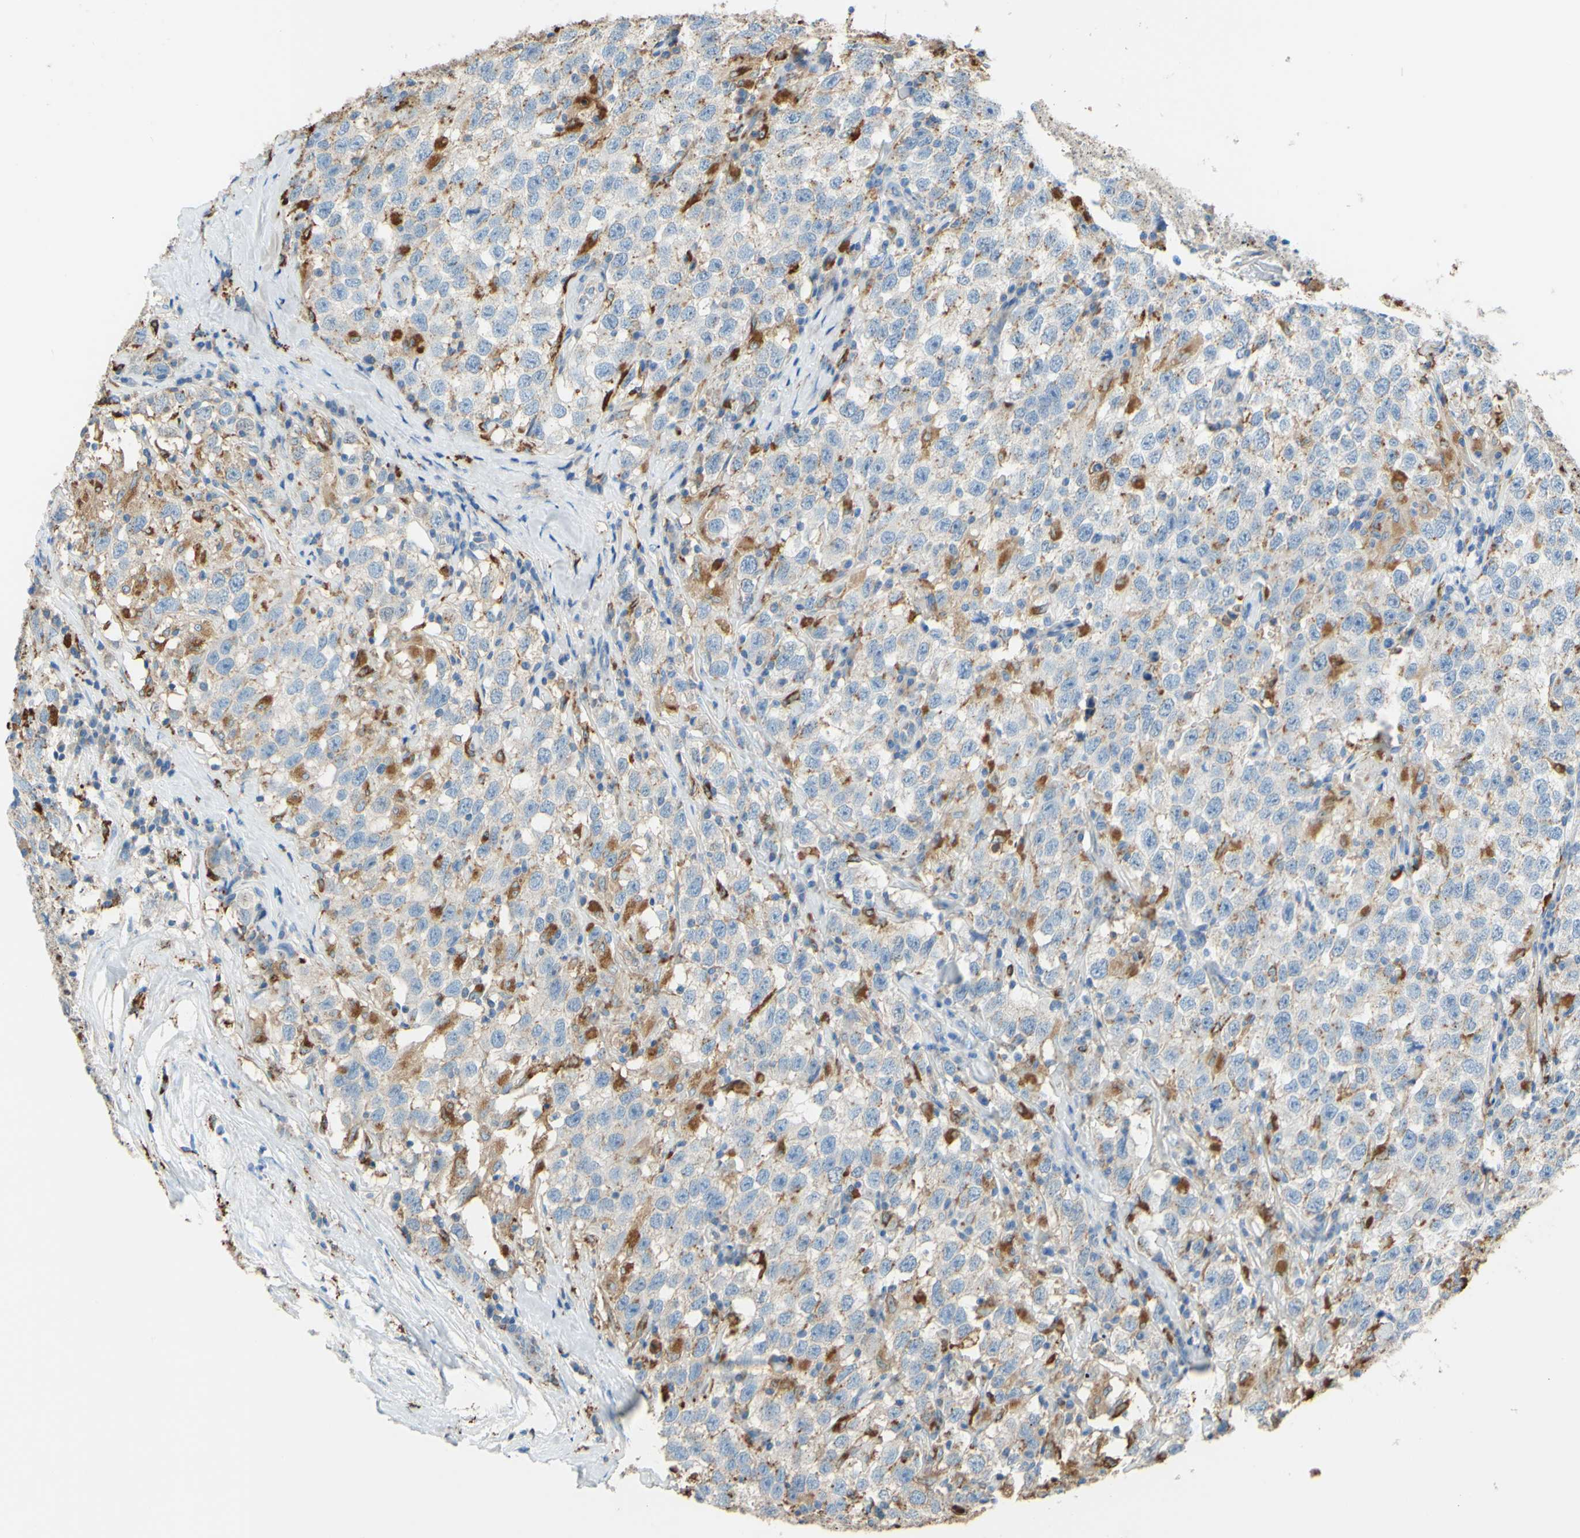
{"staining": {"intensity": "weak", "quantity": "<25%", "location": "cytoplasmic/membranous"}, "tissue": "testis cancer", "cell_type": "Tumor cells", "image_type": "cancer", "snomed": [{"axis": "morphology", "description": "Seminoma, NOS"}, {"axis": "topography", "description": "Testis"}], "caption": "Tumor cells are negative for brown protein staining in testis cancer (seminoma).", "gene": "CTSD", "patient": {"sex": "male", "age": 41}}